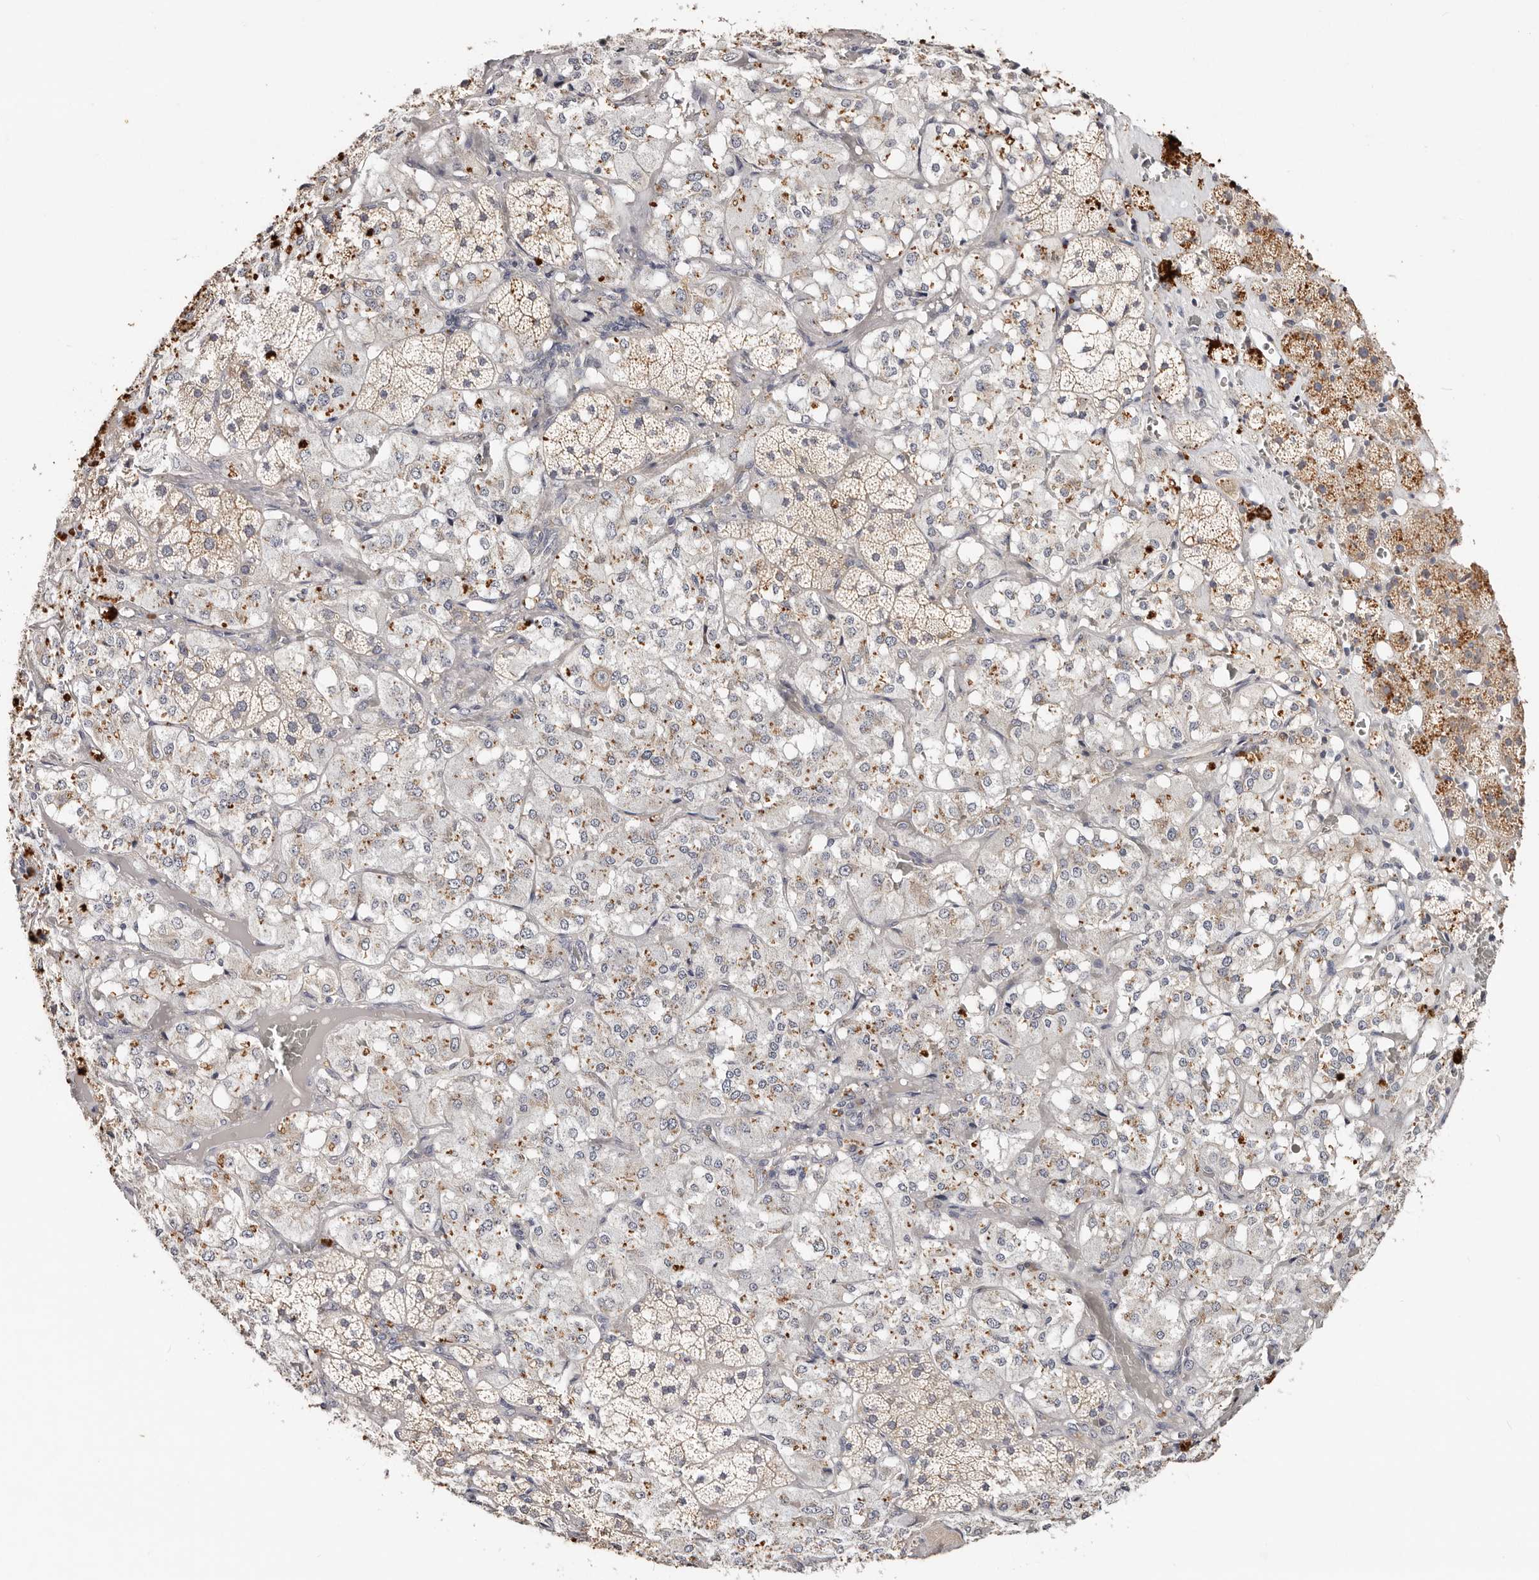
{"staining": {"intensity": "weak", "quantity": "25%-75%", "location": "cytoplasmic/membranous"}, "tissue": "adrenal gland", "cell_type": "Glandular cells", "image_type": "normal", "snomed": [{"axis": "morphology", "description": "Normal tissue, NOS"}, {"axis": "topography", "description": "Adrenal gland"}], "caption": "Immunohistochemical staining of benign human adrenal gland reveals low levels of weak cytoplasmic/membranous staining in approximately 25%-75% of glandular cells.", "gene": "VIPAS39", "patient": {"sex": "male", "age": 57}}